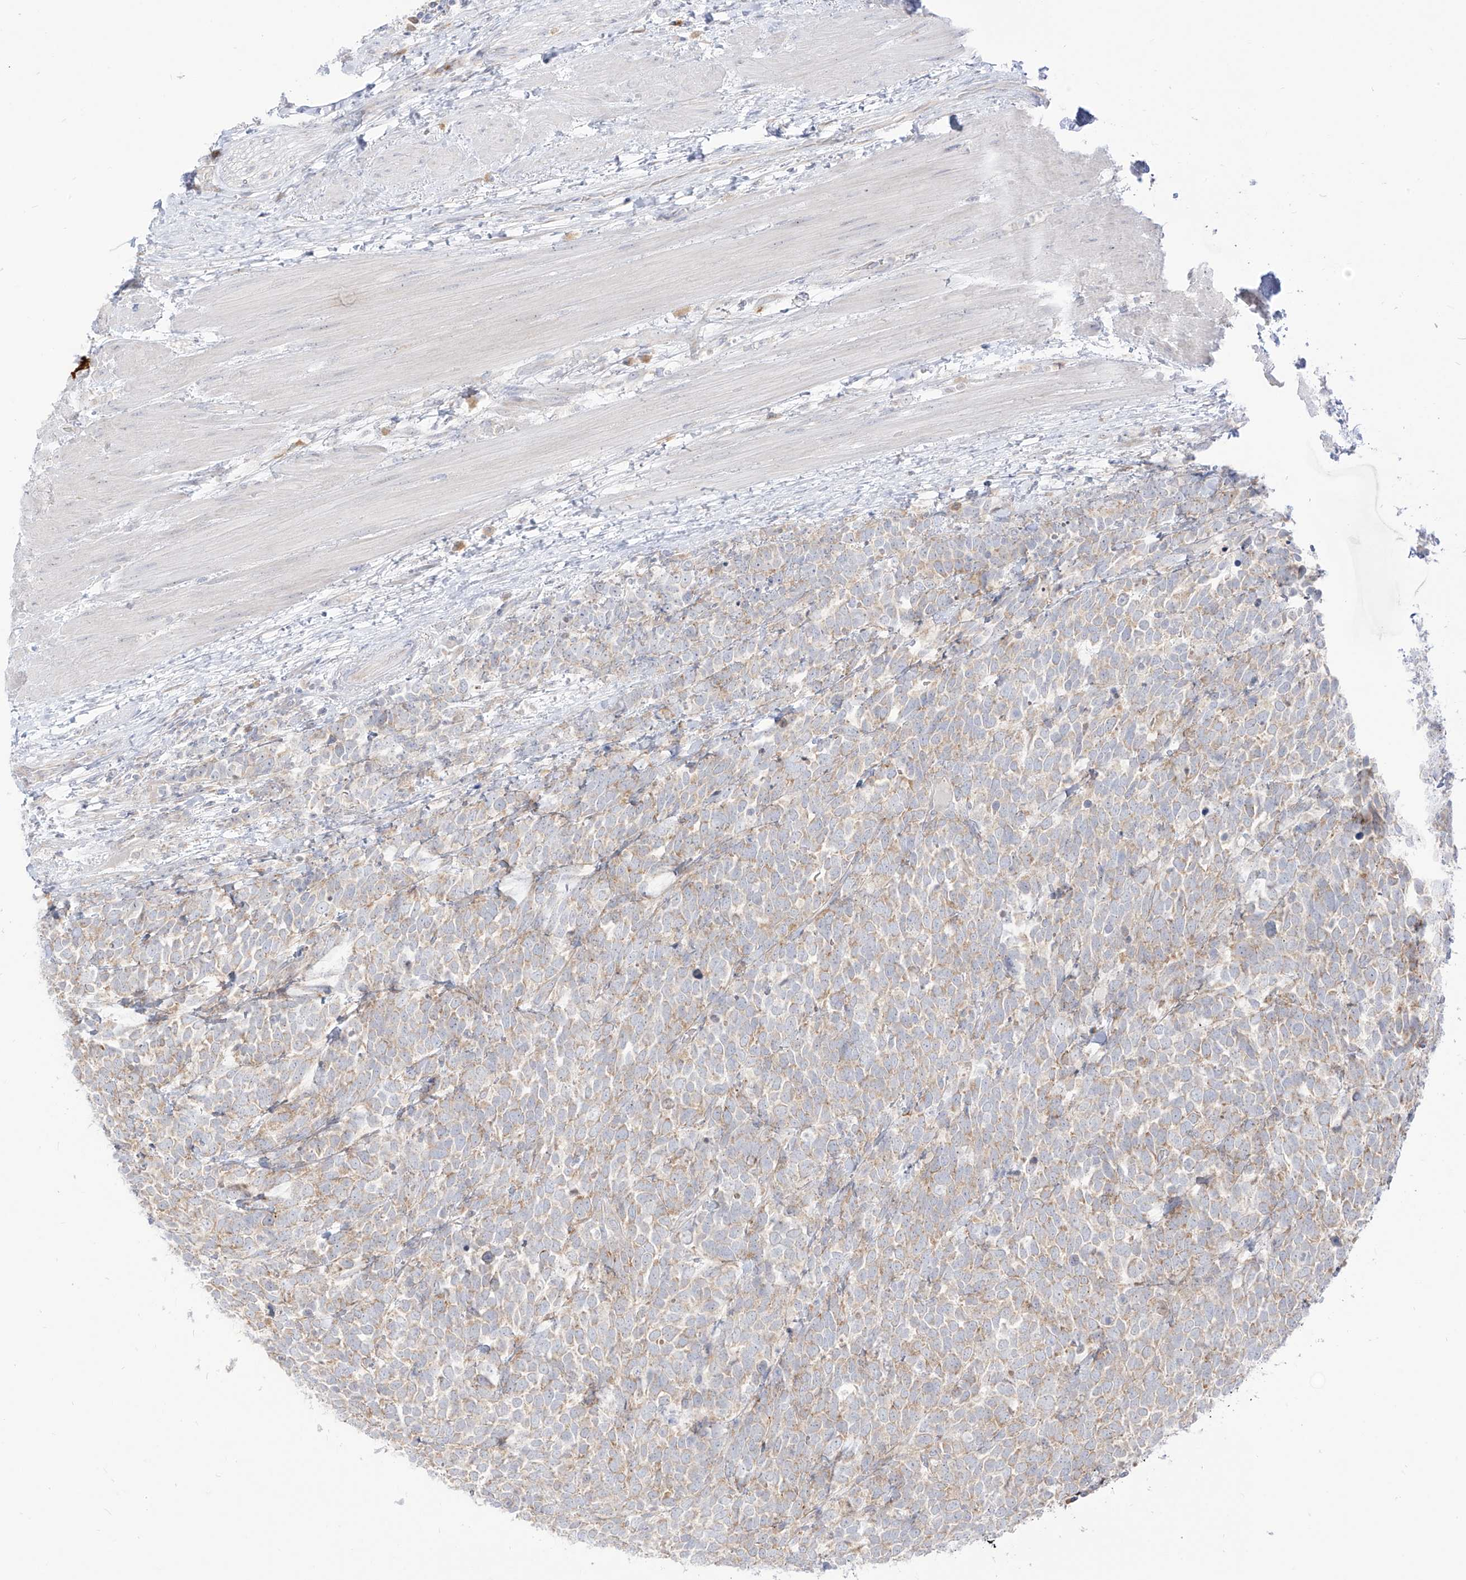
{"staining": {"intensity": "weak", "quantity": "25%-75%", "location": "cytoplasmic/membranous"}, "tissue": "urothelial cancer", "cell_type": "Tumor cells", "image_type": "cancer", "snomed": [{"axis": "morphology", "description": "Urothelial carcinoma, High grade"}, {"axis": "topography", "description": "Urinary bladder"}], "caption": "Immunohistochemistry staining of urothelial cancer, which exhibits low levels of weak cytoplasmic/membranous expression in about 25%-75% of tumor cells indicating weak cytoplasmic/membranous protein staining. The staining was performed using DAB (brown) for protein detection and nuclei were counterstained in hematoxylin (blue).", "gene": "SYTL3", "patient": {"sex": "female", "age": 82}}